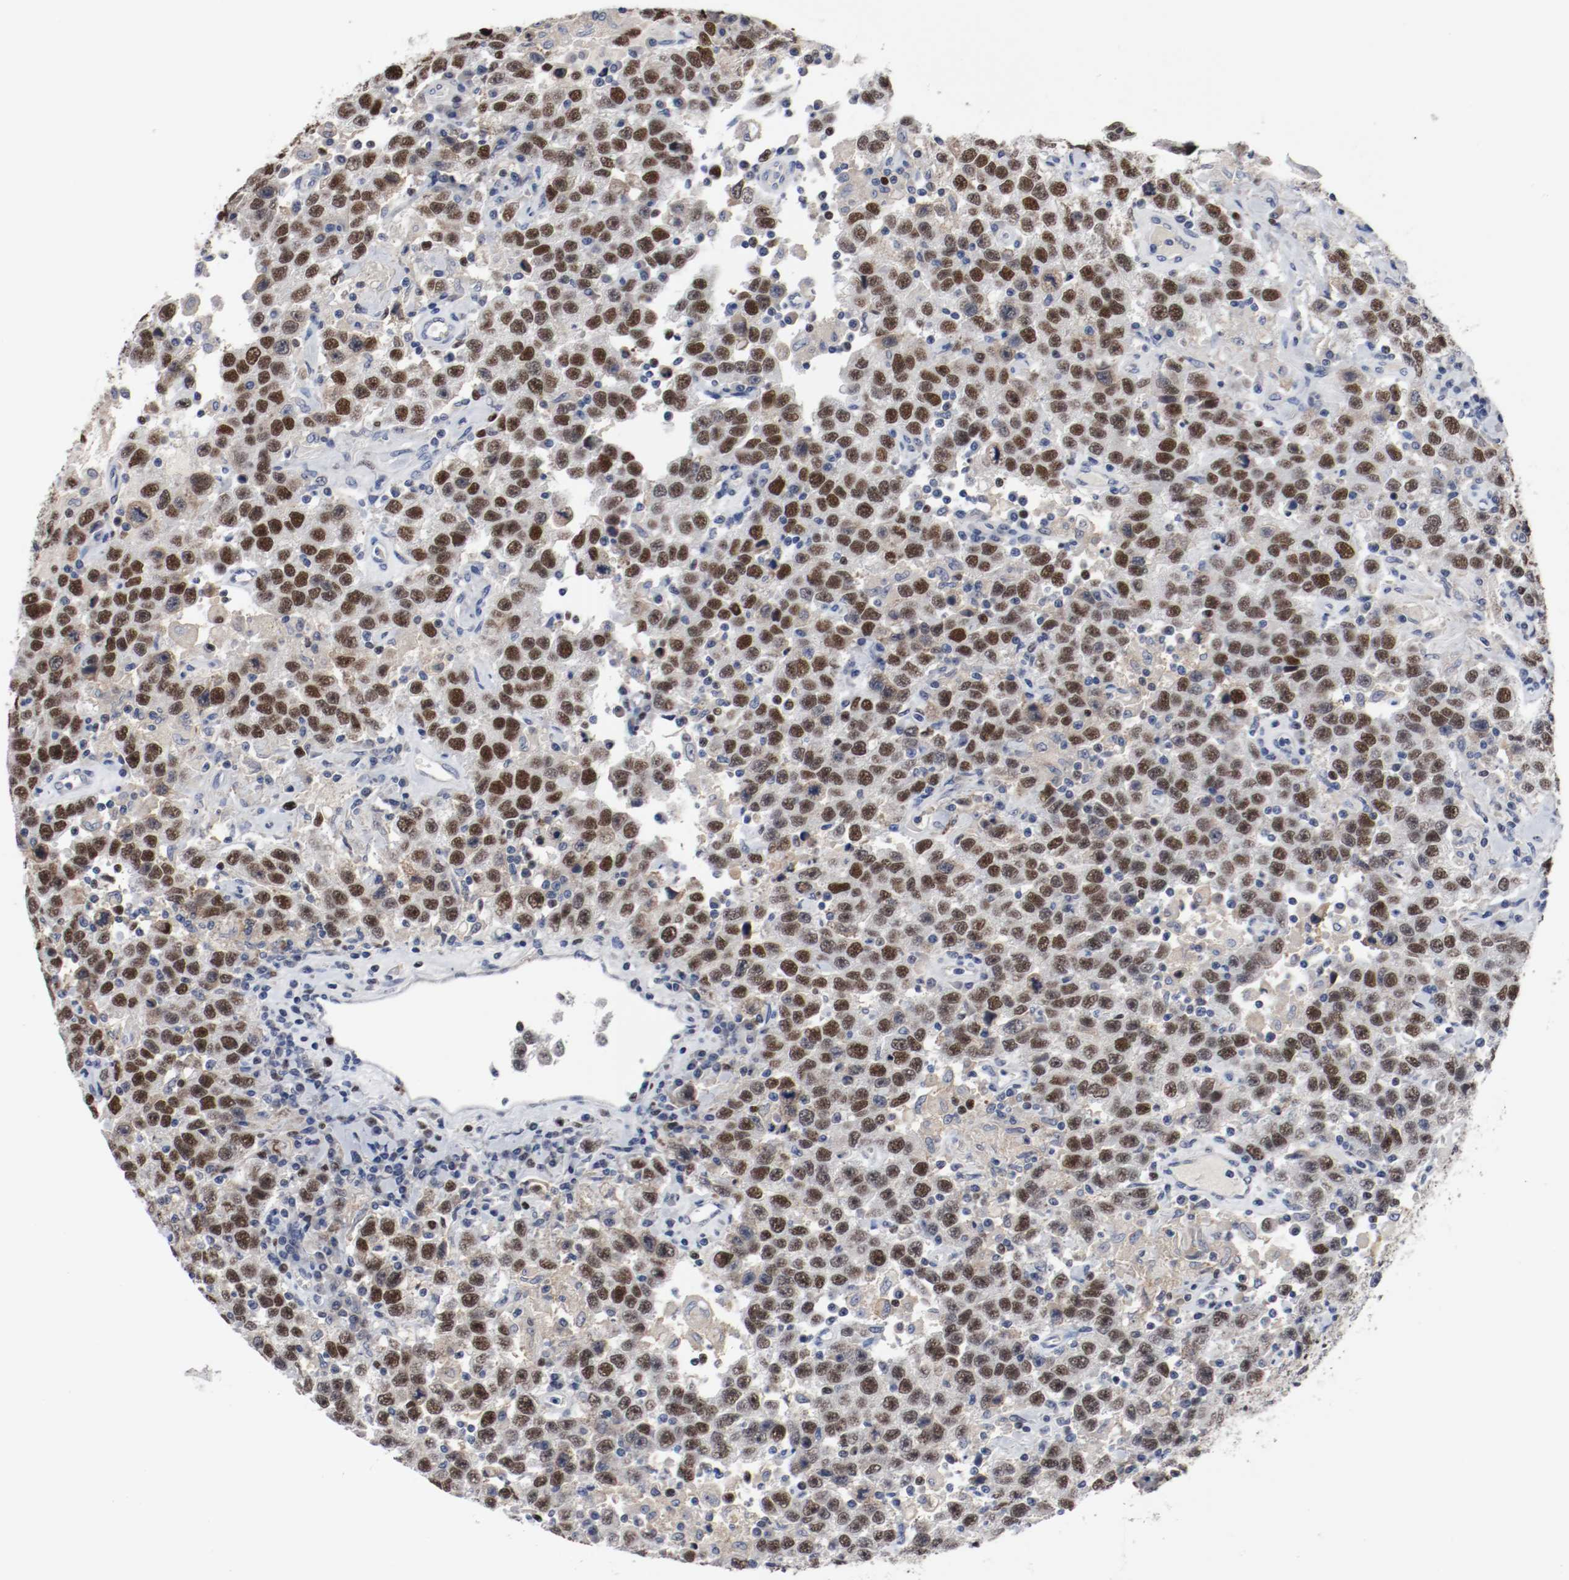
{"staining": {"intensity": "strong", "quantity": ">75%", "location": "nuclear"}, "tissue": "testis cancer", "cell_type": "Tumor cells", "image_type": "cancer", "snomed": [{"axis": "morphology", "description": "Seminoma, NOS"}, {"axis": "topography", "description": "Testis"}], "caption": "Seminoma (testis) stained for a protein demonstrates strong nuclear positivity in tumor cells.", "gene": "MCM6", "patient": {"sex": "male", "age": 41}}